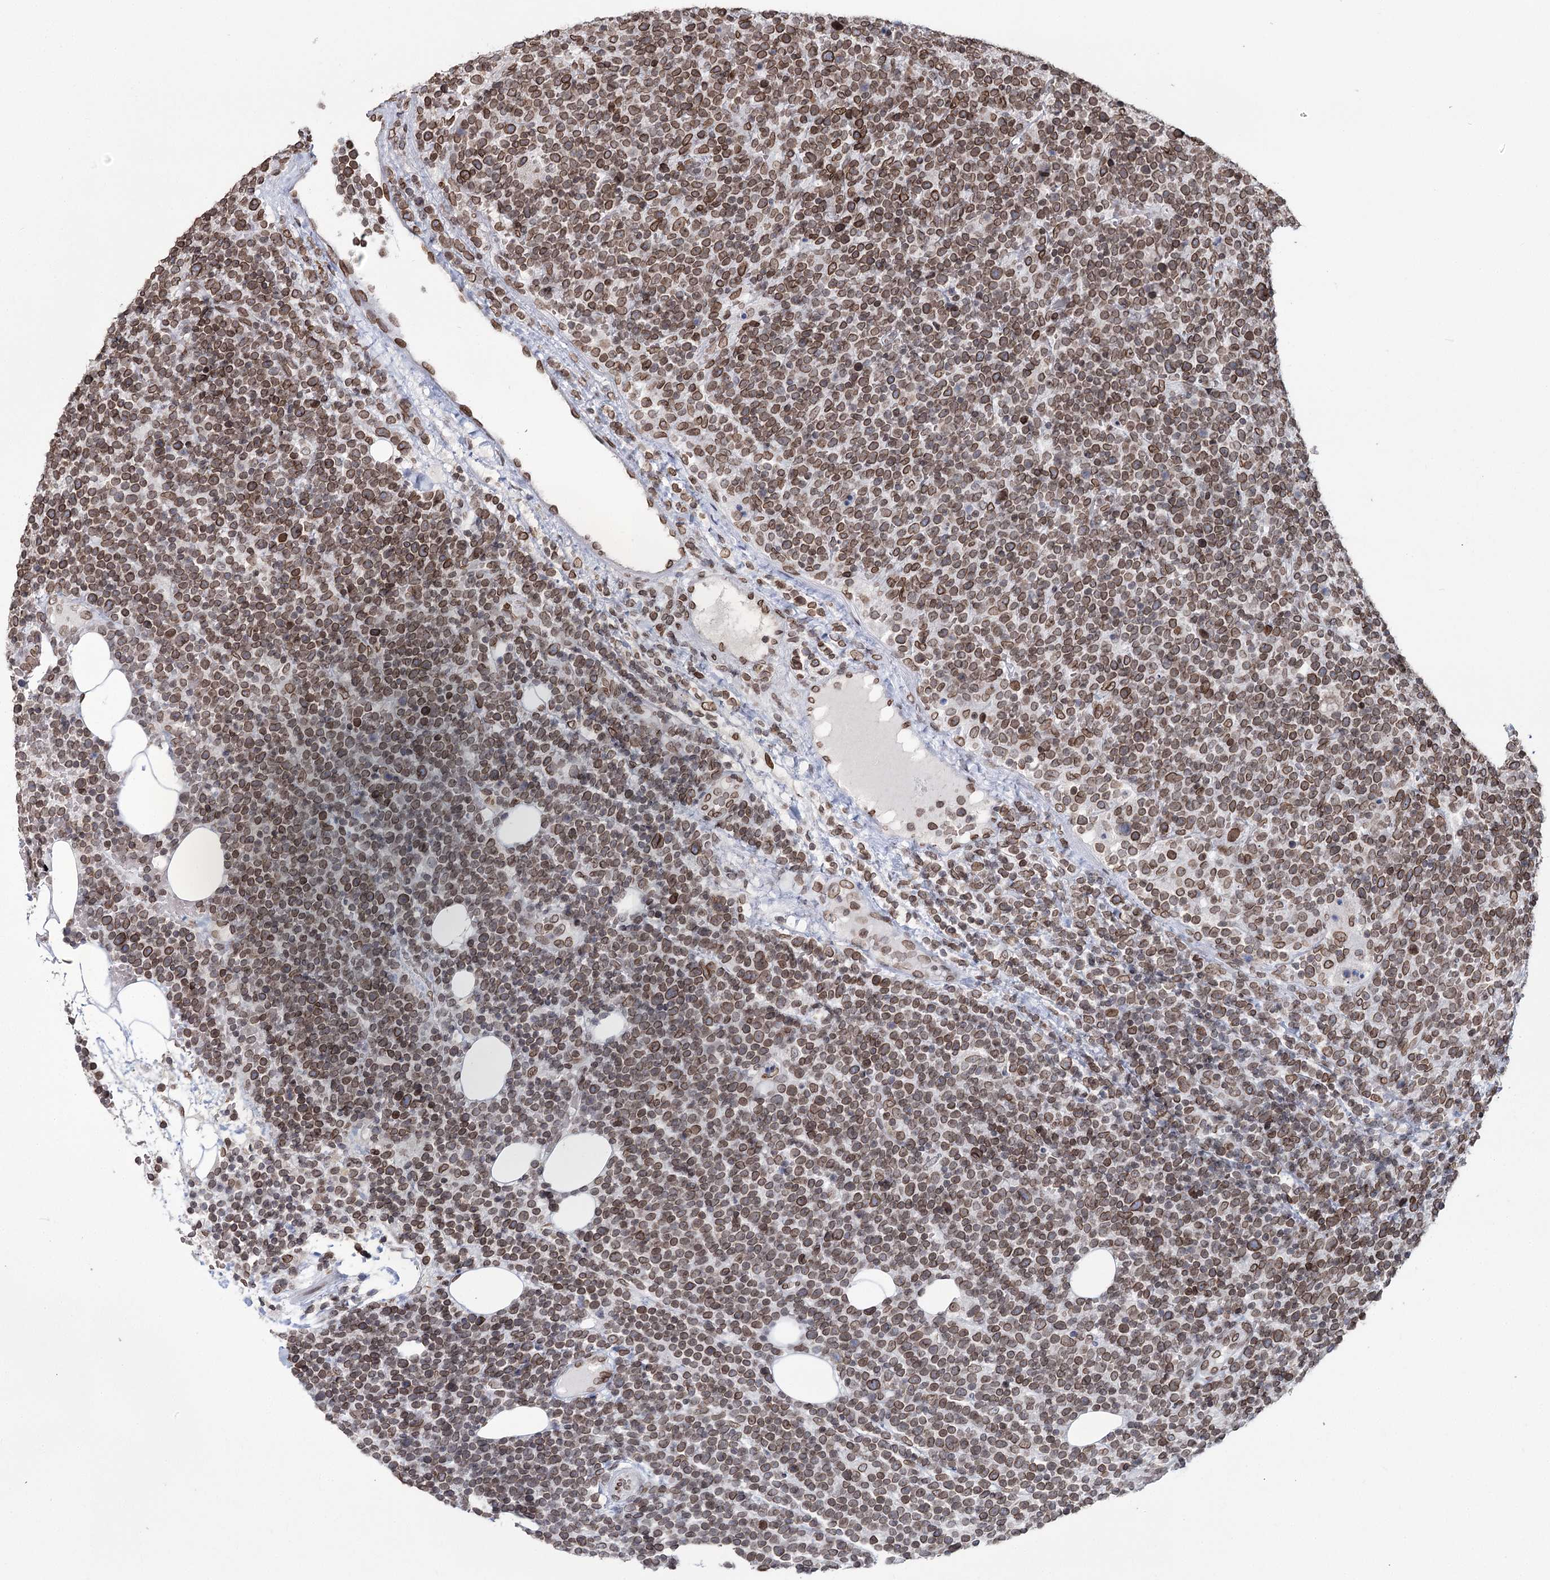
{"staining": {"intensity": "moderate", "quantity": ">75%", "location": "cytoplasmic/membranous,nuclear"}, "tissue": "lymphoma", "cell_type": "Tumor cells", "image_type": "cancer", "snomed": [{"axis": "morphology", "description": "Malignant lymphoma, non-Hodgkin's type, High grade"}, {"axis": "topography", "description": "Lymph node"}], "caption": "Tumor cells demonstrate medium levels of moderate cytoplasmic/membranous and nuclear positivity in approximately >75% of cells in human malignant lymphoma, non-Hodgkin's type (high-grade). (DAB (3,3'-diaminobenzidine) IHC, brown staining for protein, blue staining for nuclei).", "gene": "KIAA0930", "patient": {"sex": "male", "age": 61}}